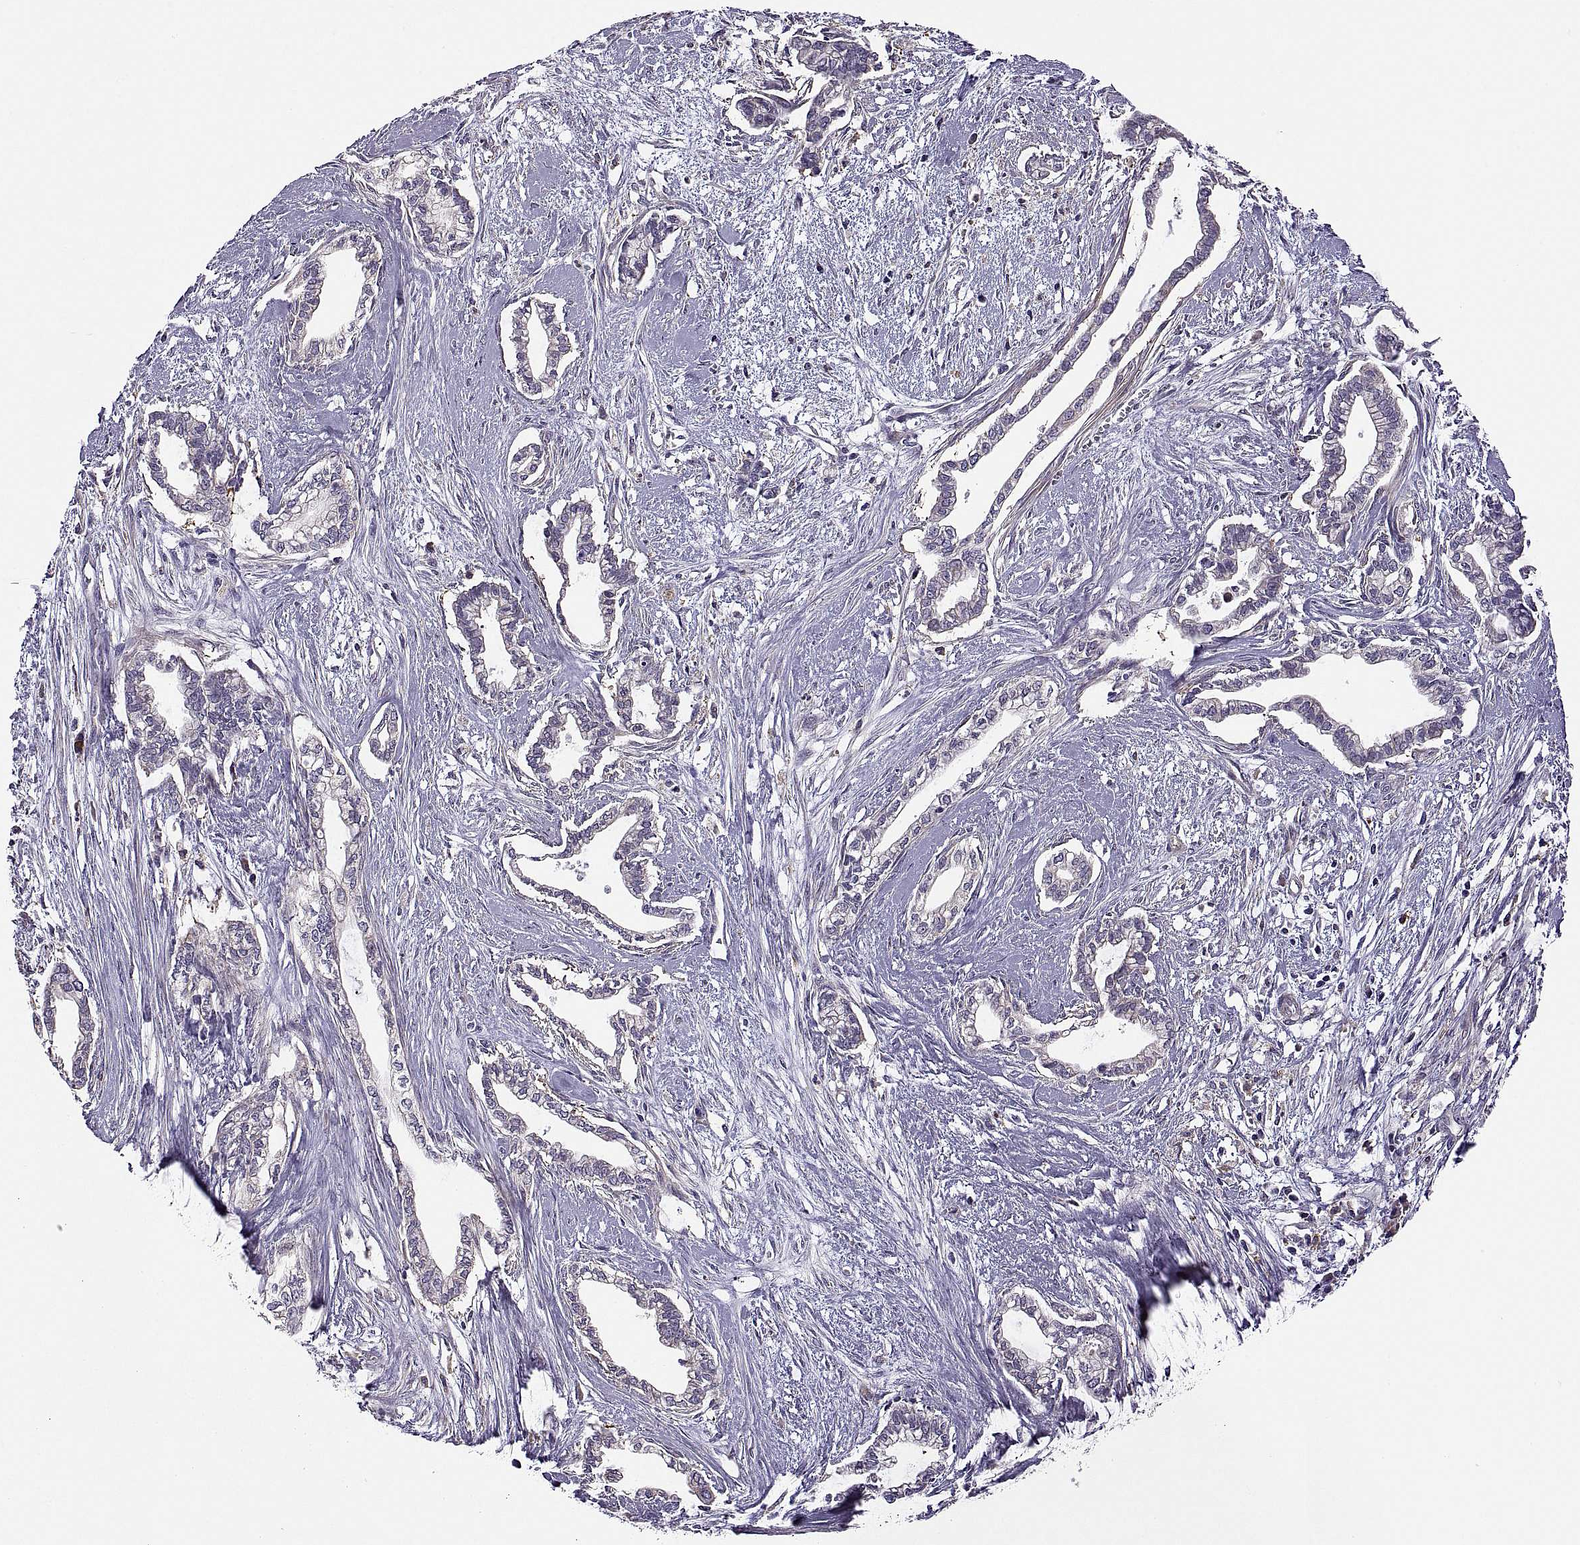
{"staining": {"intensity": "negative", "quantity": "none", "location": "none"}, "tissue": "cervical cancer", "cell_type": "Tumor cells", "image_type": "cancer", "snomed": [{"axis": "morphology", "description": "Adenocarcinoma, NOS"}, {"axis": "topography", "description": "Cervix"}], "caption": "Immunohistochemistry of adenocarcinoma (cervical) demonstrates no staining in tumor cells.", "gene": "SPATA32", "patient": {"sex": "female", "age": 62}}